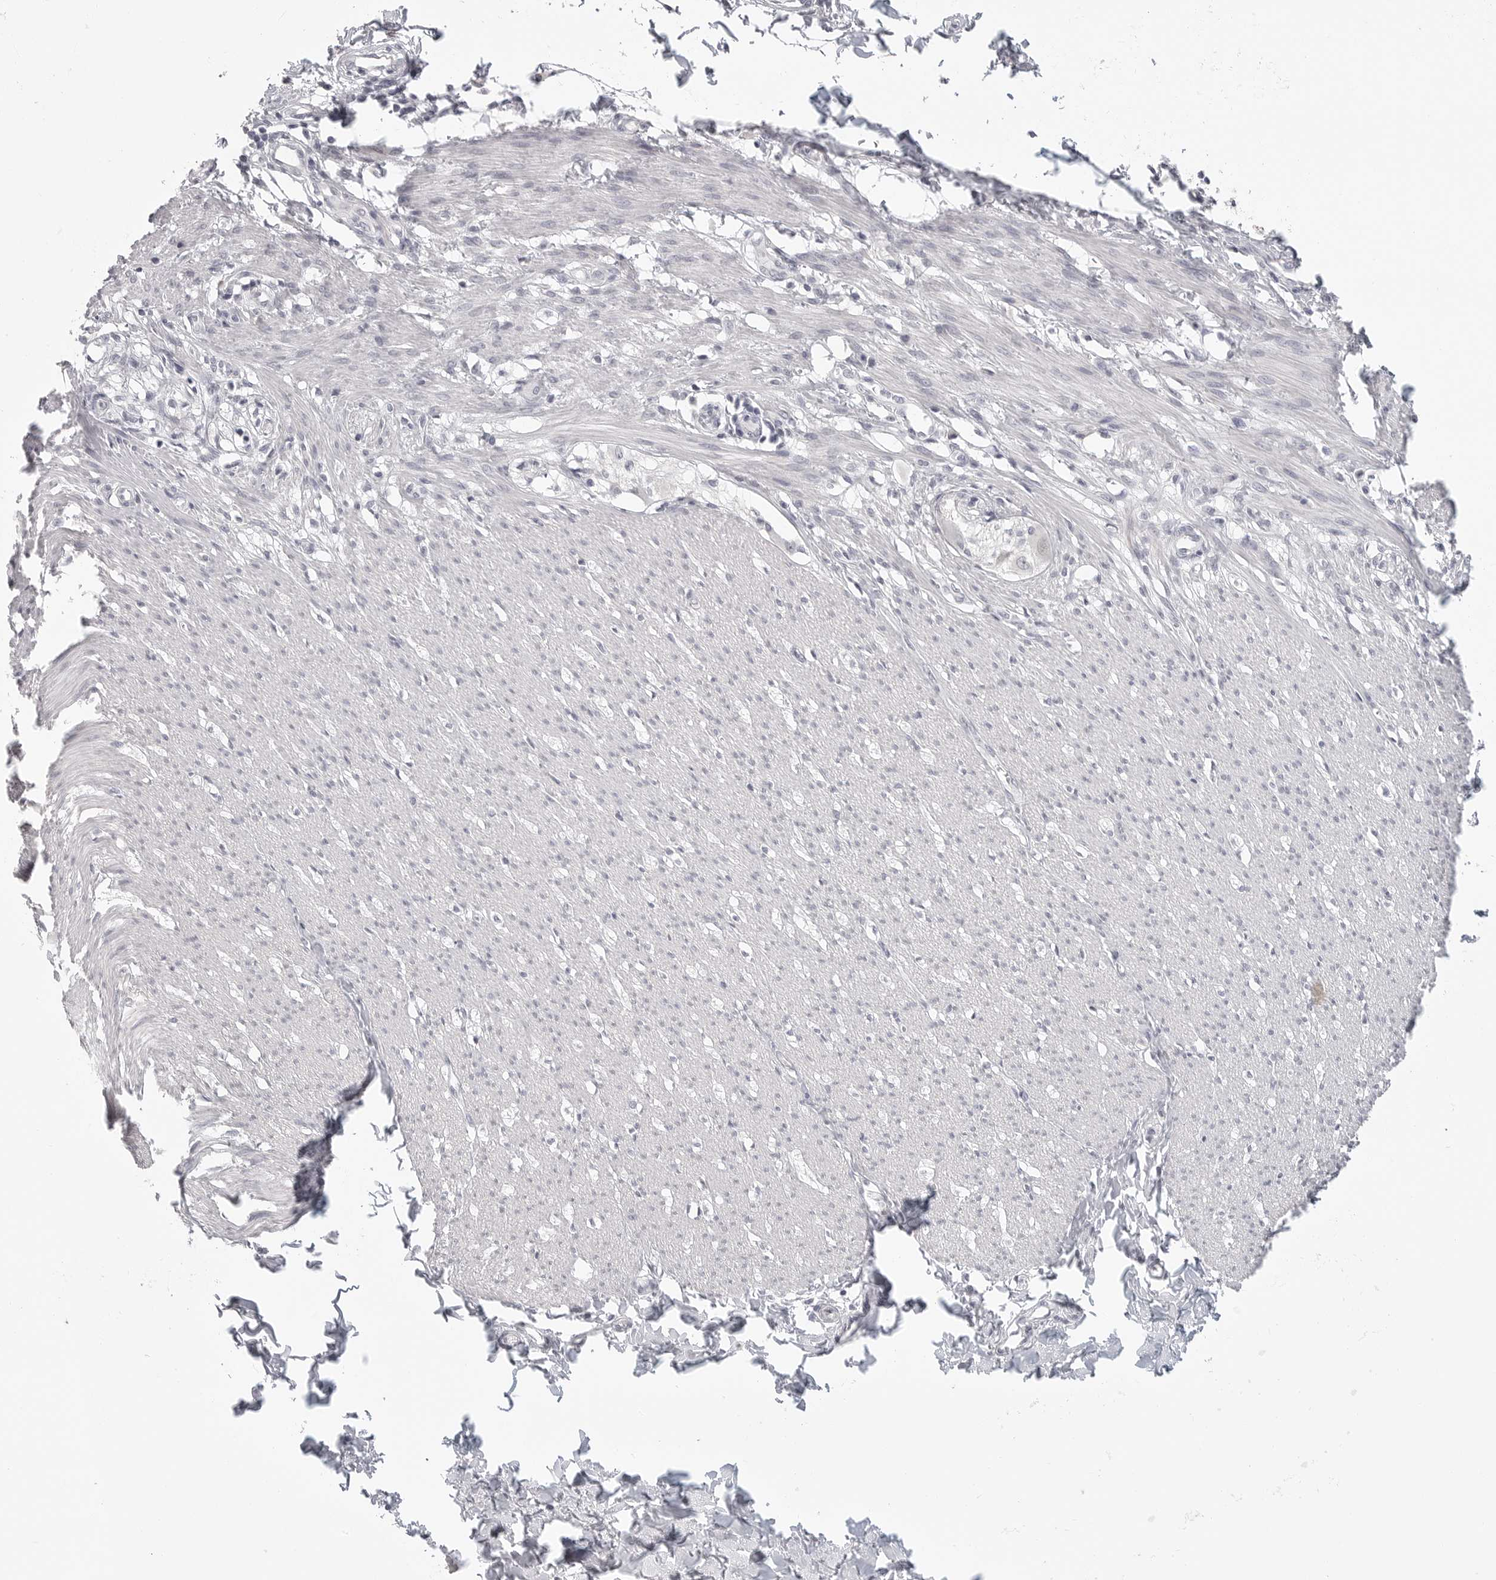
{"staining": {"intensity": "negative", "quantity": "none", "location": "none"}, "tissue": "smooth muscle", "cell_type": "Smooth muscle cells", "image_type": "normal", "snomed": [{"axis": "morphology", "description": "Normal tissue, NOS"}, {"axis": "morphology", "description": "Adenocarcinoma, NOS"}, {"axis": "topography", "description": "Smooth muscle"}, {"axis": "topography", "description": "Colon"}], "caption": "DAB immunohistochemical staining of normal human smooth muscle demonstrates no significant expression in smooth muscle cells.", "gene": "HMGCS2", "patient": {"sex": "male", "age": 14}}